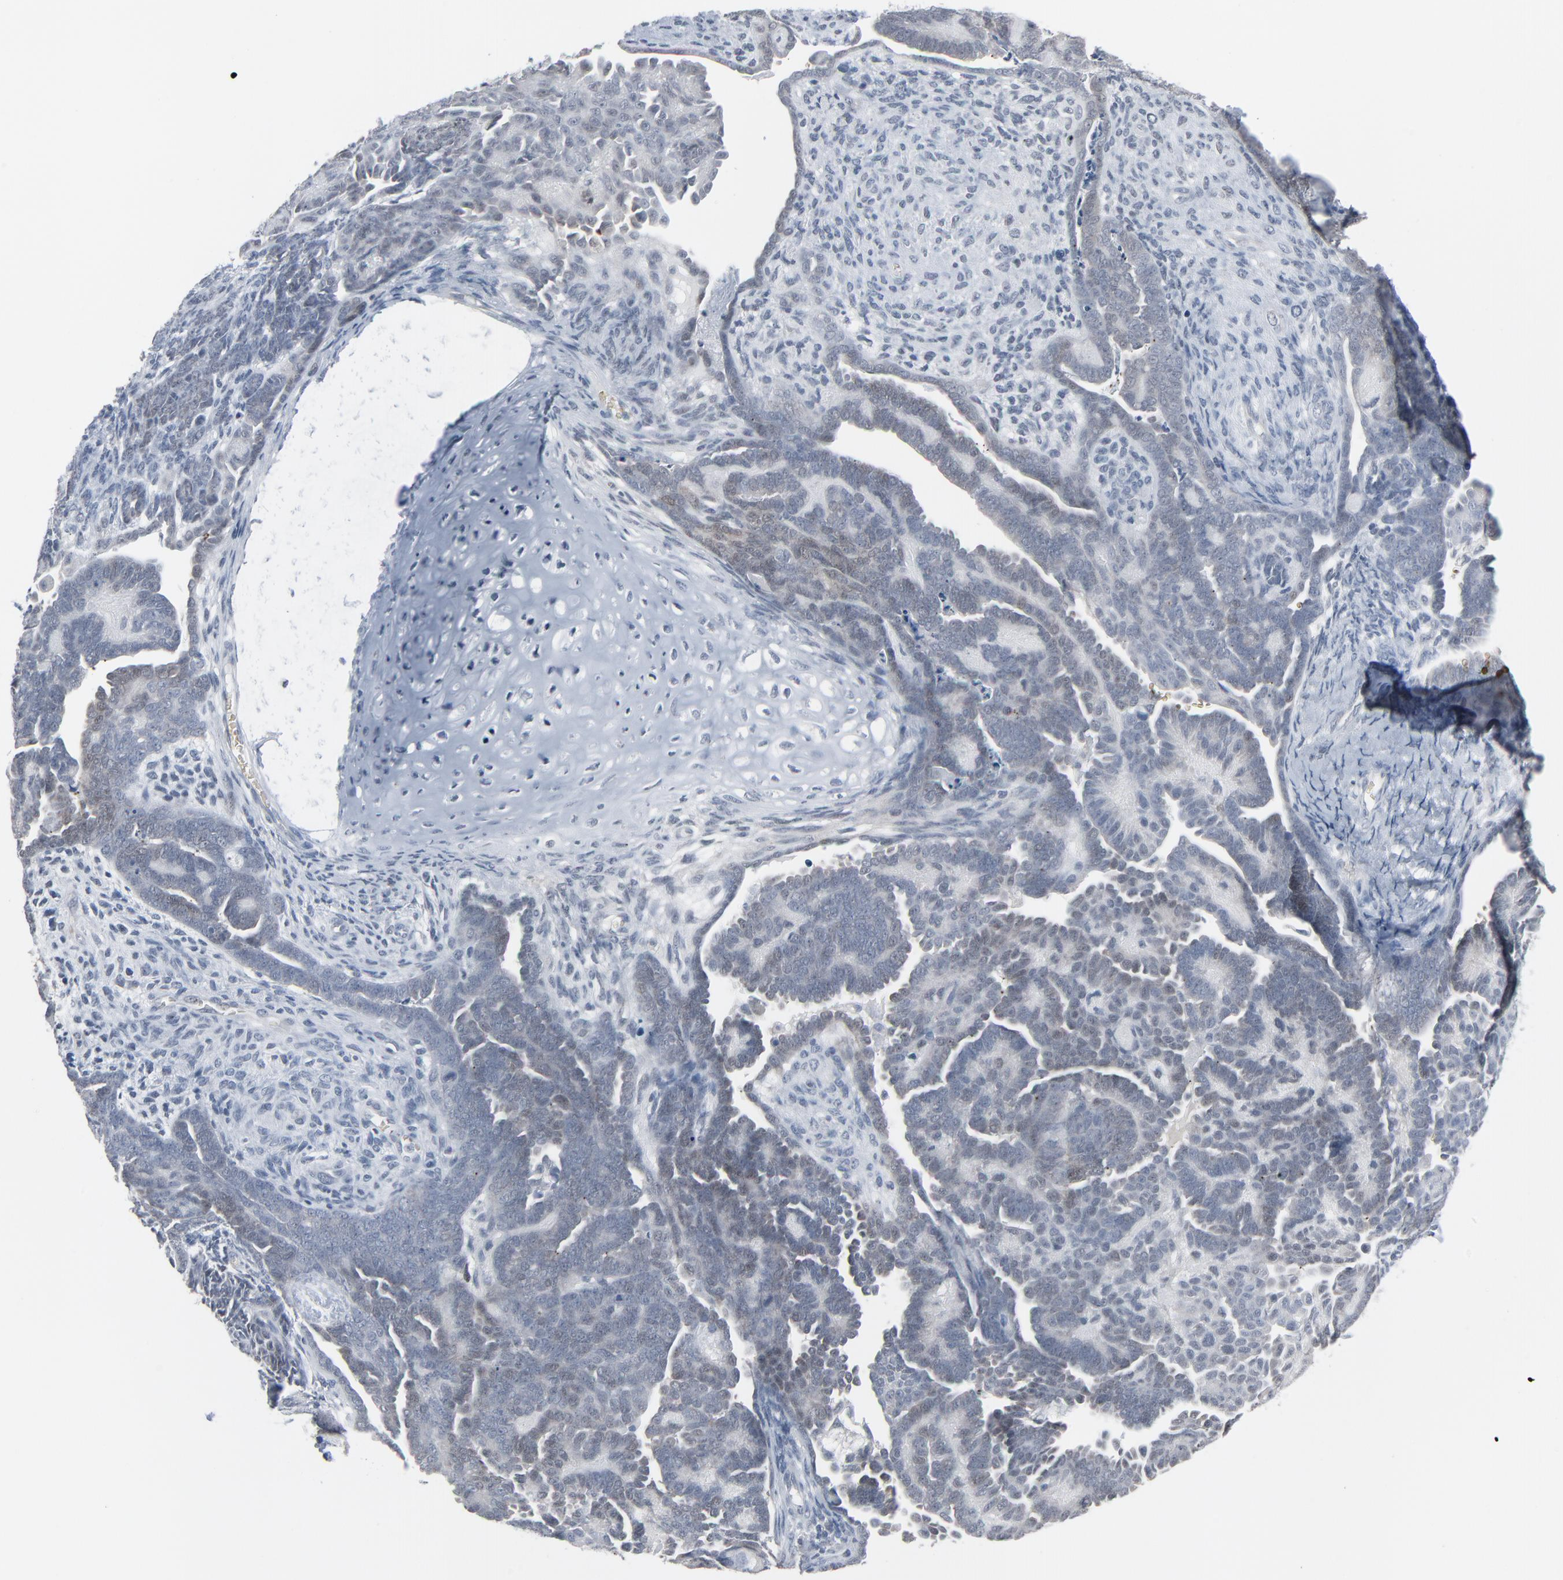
{"staining": {"intensity": "negative", "quantity": "none", "location": "none"}, "tissue": "endometrial cancer", "cell_type": "Tumor cells", "image_type": "cancer", "snomed": [{"axis": "morphology", "description": "Neoplasm, malignant, NOS"}, {"axis": "topography", "description": "Endometrium"}], "caption": "There is no significant expression in tumor cells of endometrial cancer.", "gene": "SAGE1", "patient": {"sex": "female", "age": 74}}